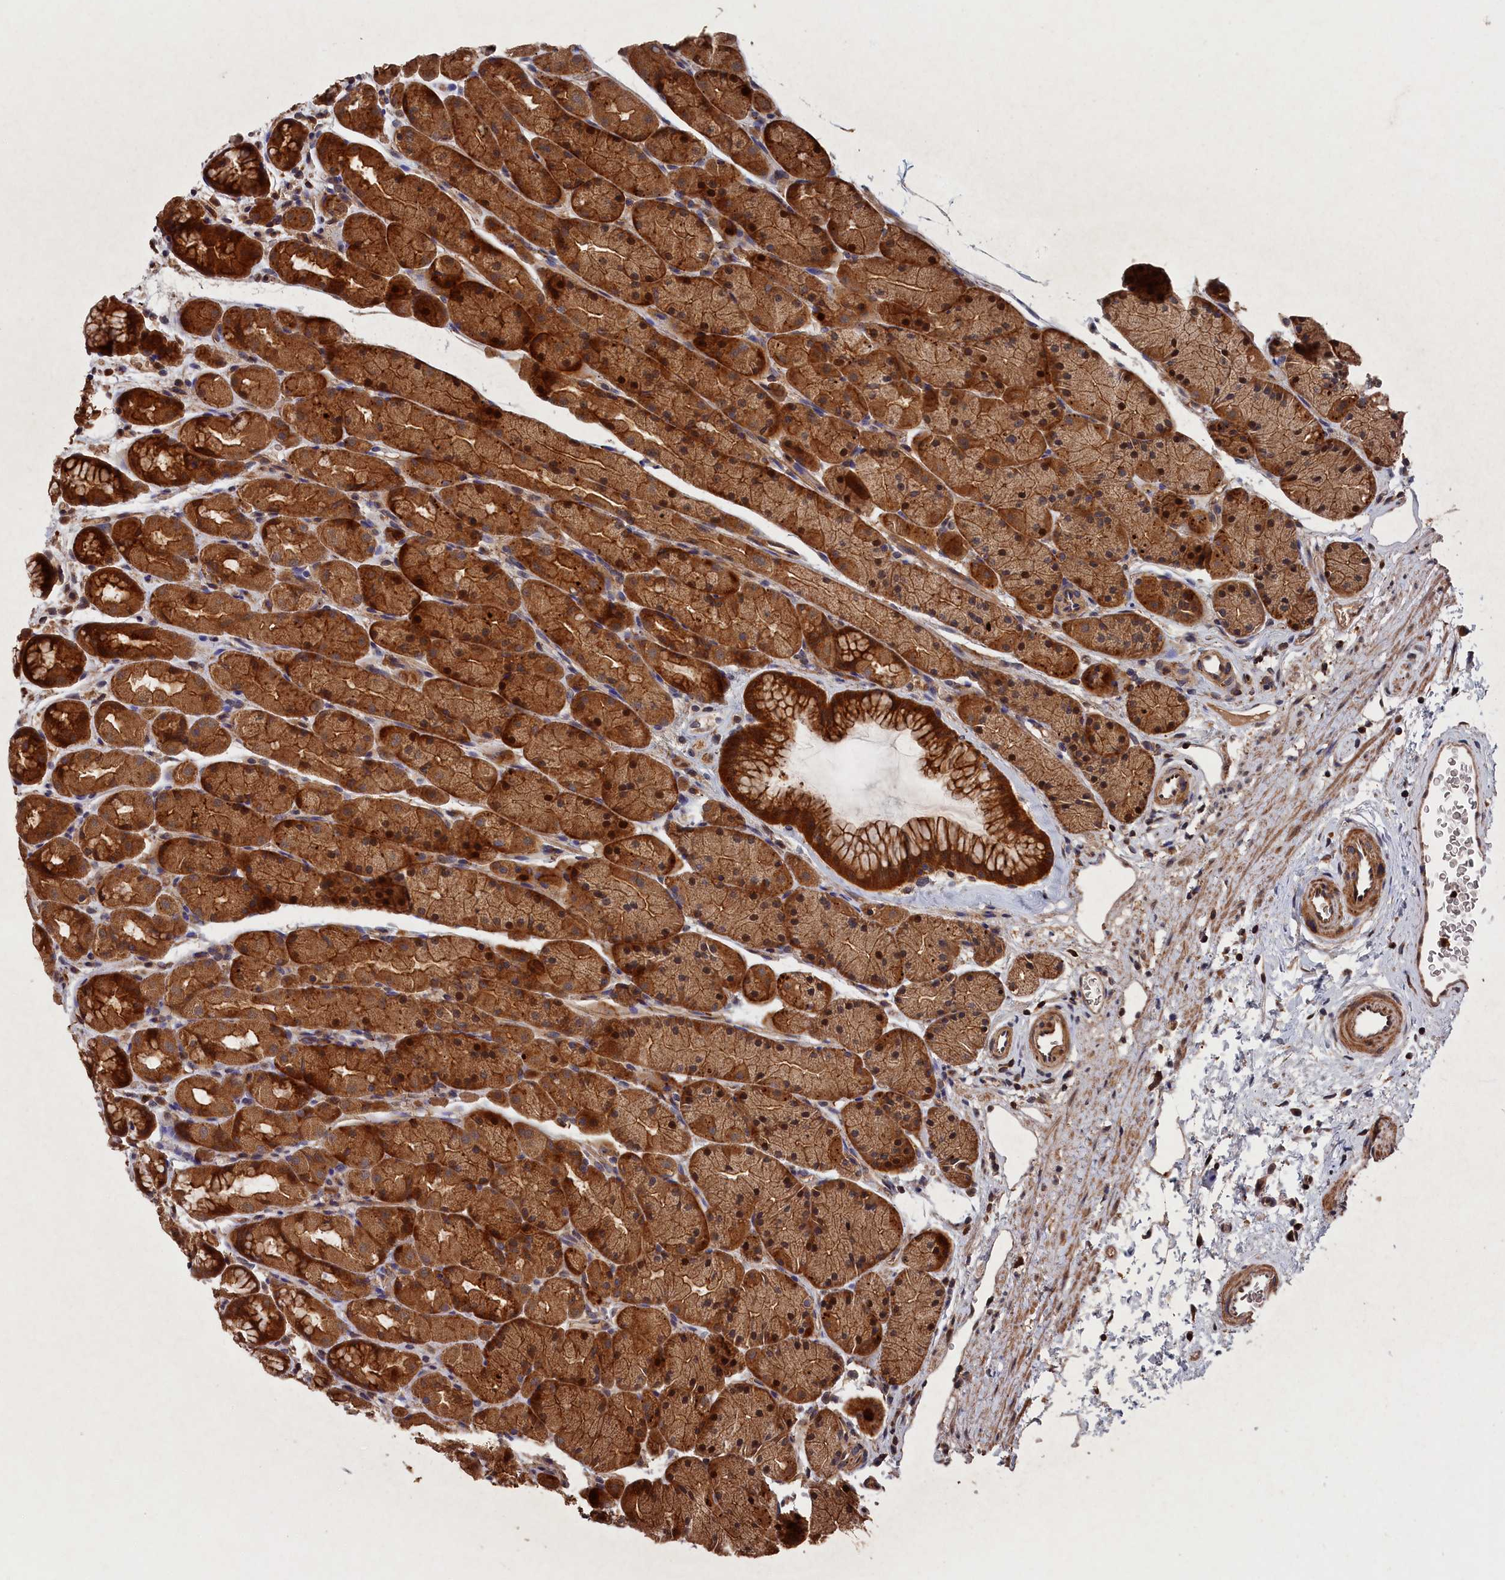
{"staining": {"intensity": "strong", "quantity": ">75%", "location": "cytoplasmic/membranous"}, "tissue": "stomach", "cell_type": "Glandular cells", "image_type": "normal", "snomed": [{"axis": "morphology", "description": "Normal tissue, NOS"}, {"axis": "topography", "description": "Stomach, upper"}, {"axis": "topography", "description": "Stomach"}], "caption": "A high-resolution histopathology image shows immunohistochemistry (IHC) staining of normal stomach, which exhibits strong cytoplasmic/membranous staining in about >75% of glandular cells.", "gene": "RMI2", "patient": {"sex": "male", "age": 47}}